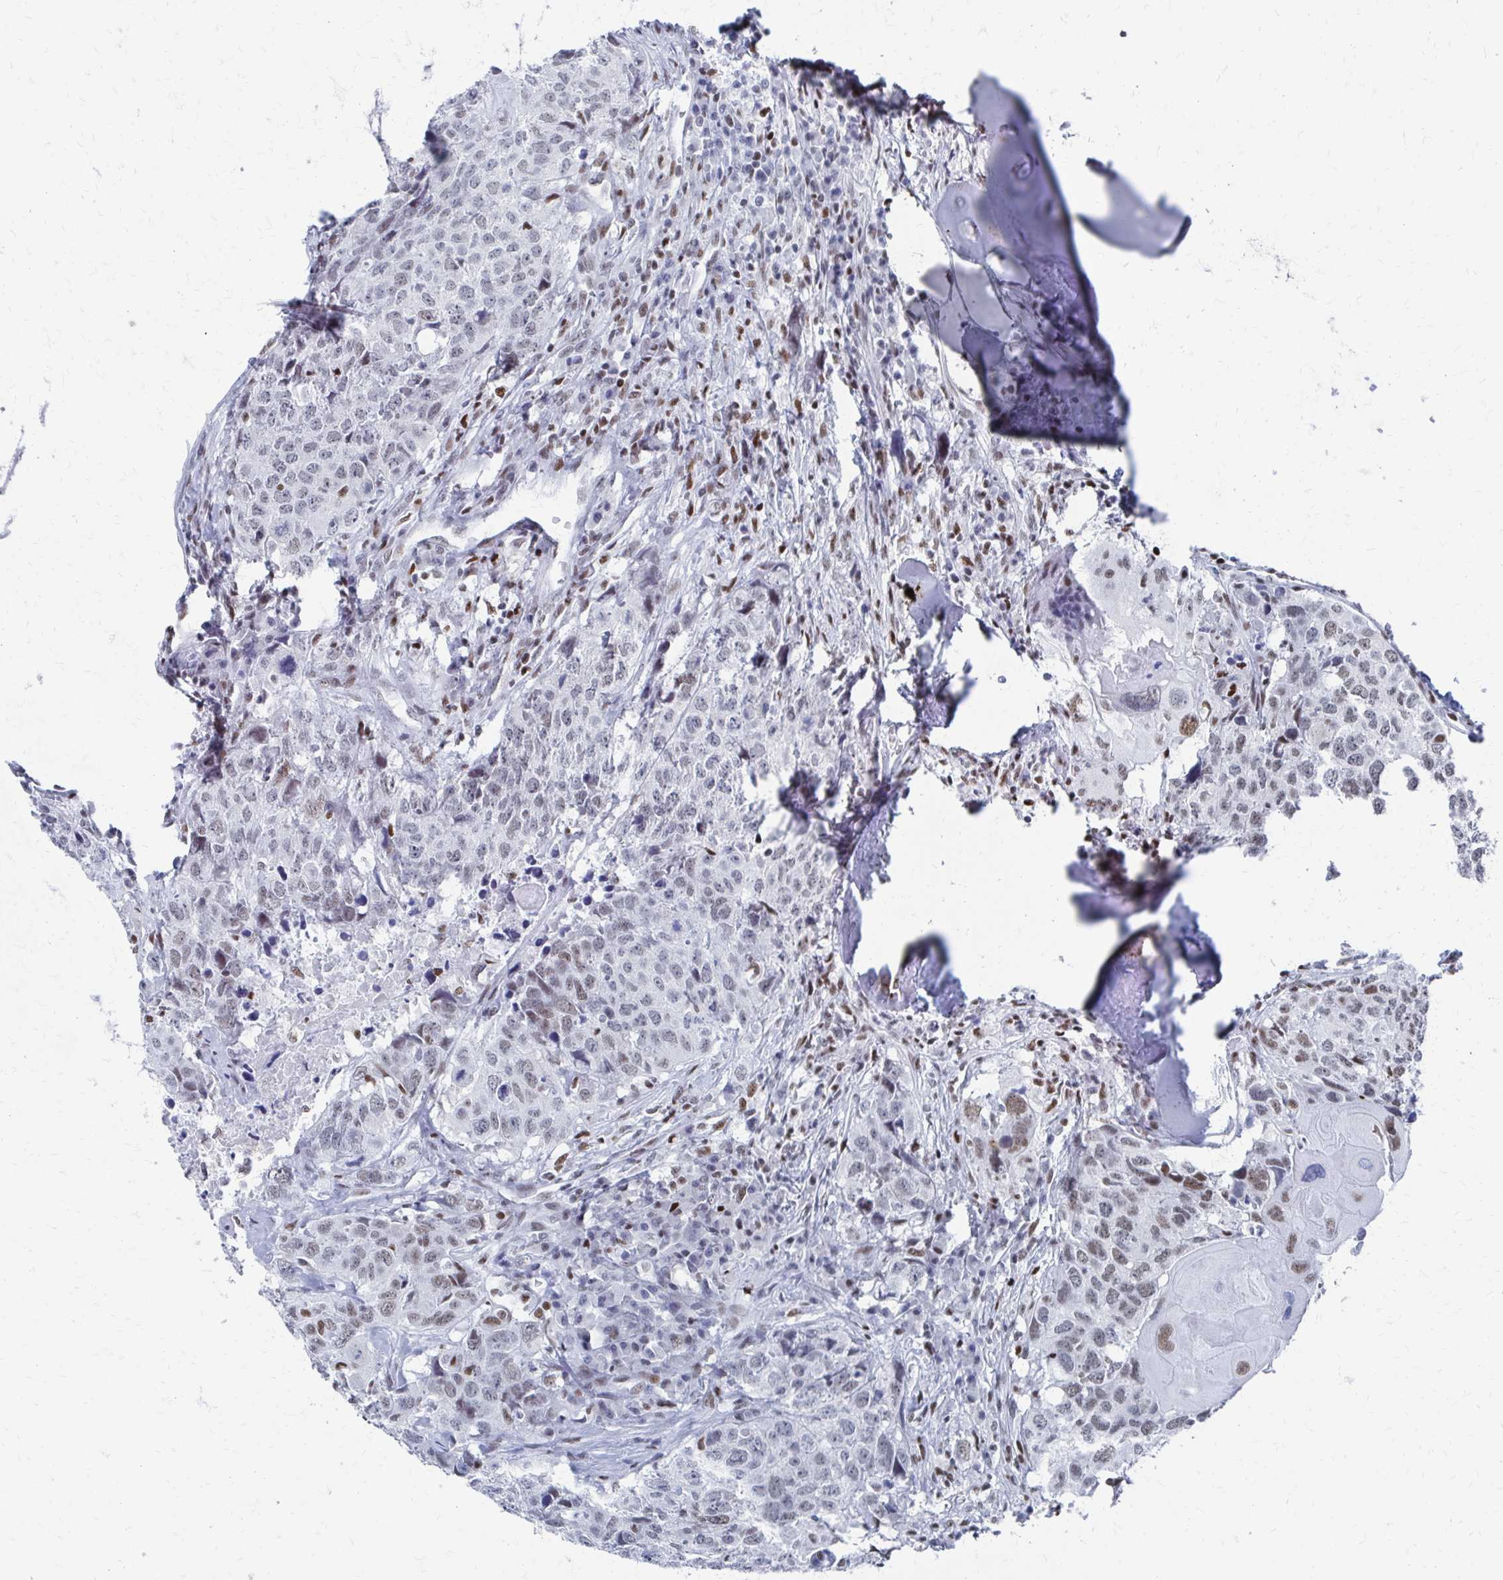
{"staining": {"intensity": "weak", "quantity": "25%-75%", "location": "nuclear"}, "tissue": "head and neck cancer", "cell_type": "Tumor cells", "image_type": "cancer", "snomed": [{"axis": "morphology", "description": "Normal tissue, NOS"}, {"axis": "morphology", "description": "Squamous cell carcinoma, NOS"}, {"axis": "topography", "description": "Skeletal muscle"}, {"axis": "topography", "description": "Vascular tissue"}, {"axis": "topography", "description": "Peripheral nerve tissue"}, {"axis": "topography", "description": "Head-Neck"}], "caption": "Squamous cell carcinoma (head and neck) stained with immunohistochemistry exhibits weak nuclear expression in about 25%-75% of tumor cells. (Brightfield microscopy of DAB IHC at high magnification).", "gene": "CDIN1", "patient": {"sex": "male", "age": 66}}